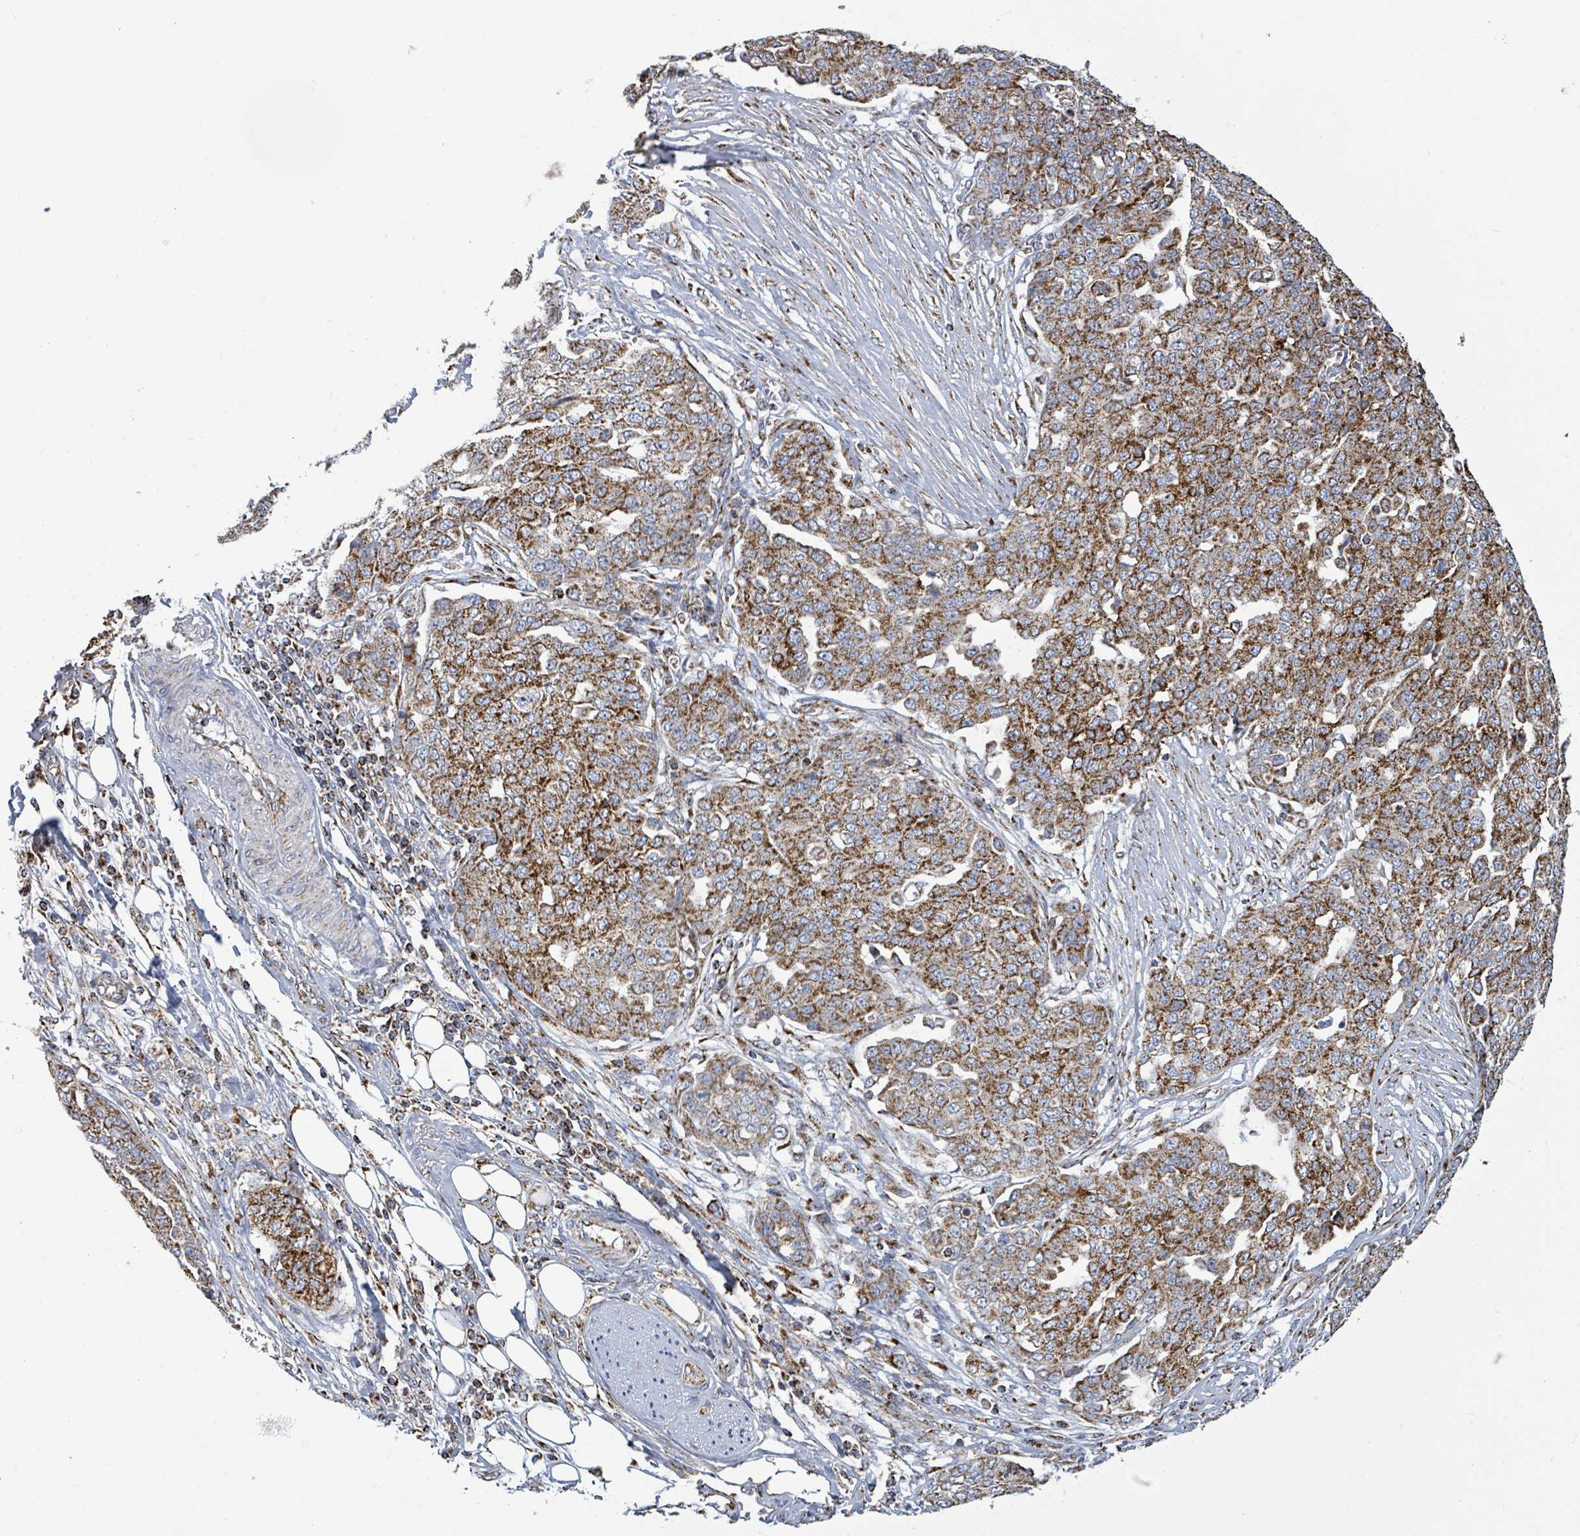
{"staining": {"intensity": "strong", "quantity": ">75%", "location": "cytoplasmic/membranous"}, "tissue": "ovarian cancer", "cell_type": "Tumor cells", "image_type": "cancer", "snomed": [{"axis": "morphology", "description": "Cystadenocarcinoma, serous, NOS"}, {"axis": "topography", "description": "Soft tissue"}, {"axis": "topography", "description": "Ovary"}], "caption": "Protein expression analysis of ovarian serous cystadenocarcinoma demonstrates strong cytoplasmic/membranous positivity in about >75% of tumor cells.", "gene": "SUCLG2", "patient": {"sex": "female", "age": 57}}